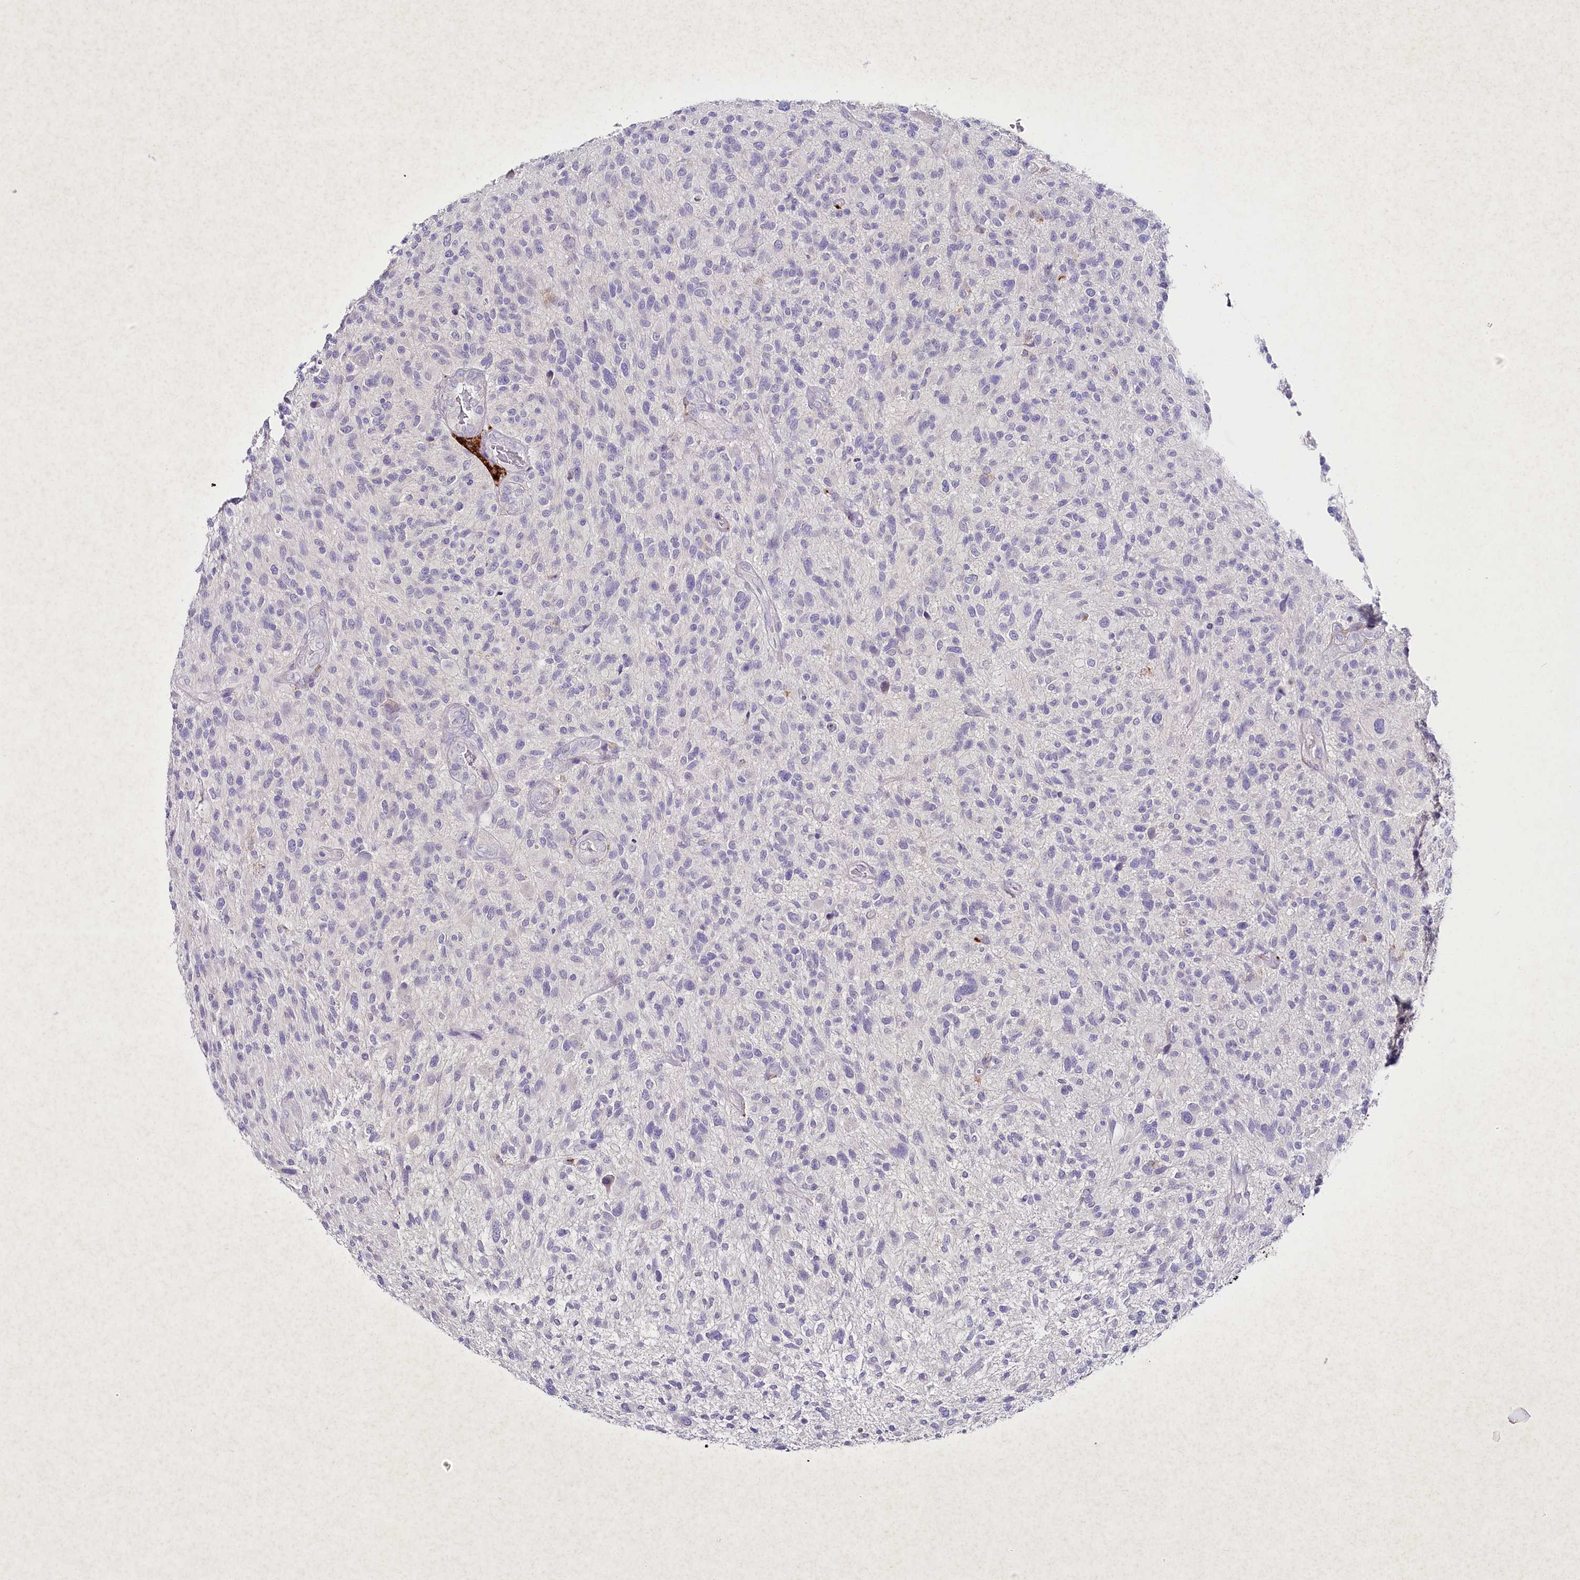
{"staining": {"intensity": "negative", "quantity": "none", "location": "none"}, "tissue": "glioma", "cell_type": "Tumor cells", "image_type": "cancer", "snomed": [{"axis": "morphology", "description": "Glioma, malignant, High grade"}, {"axis": "topography", "description": "Brain"}], "caption": "A micrograph of human malignant glioma (high-grade) is negative for staining in tumor cells.", "gene": "CLEC4M", "patient": {"sex": "male", "age": 47}}